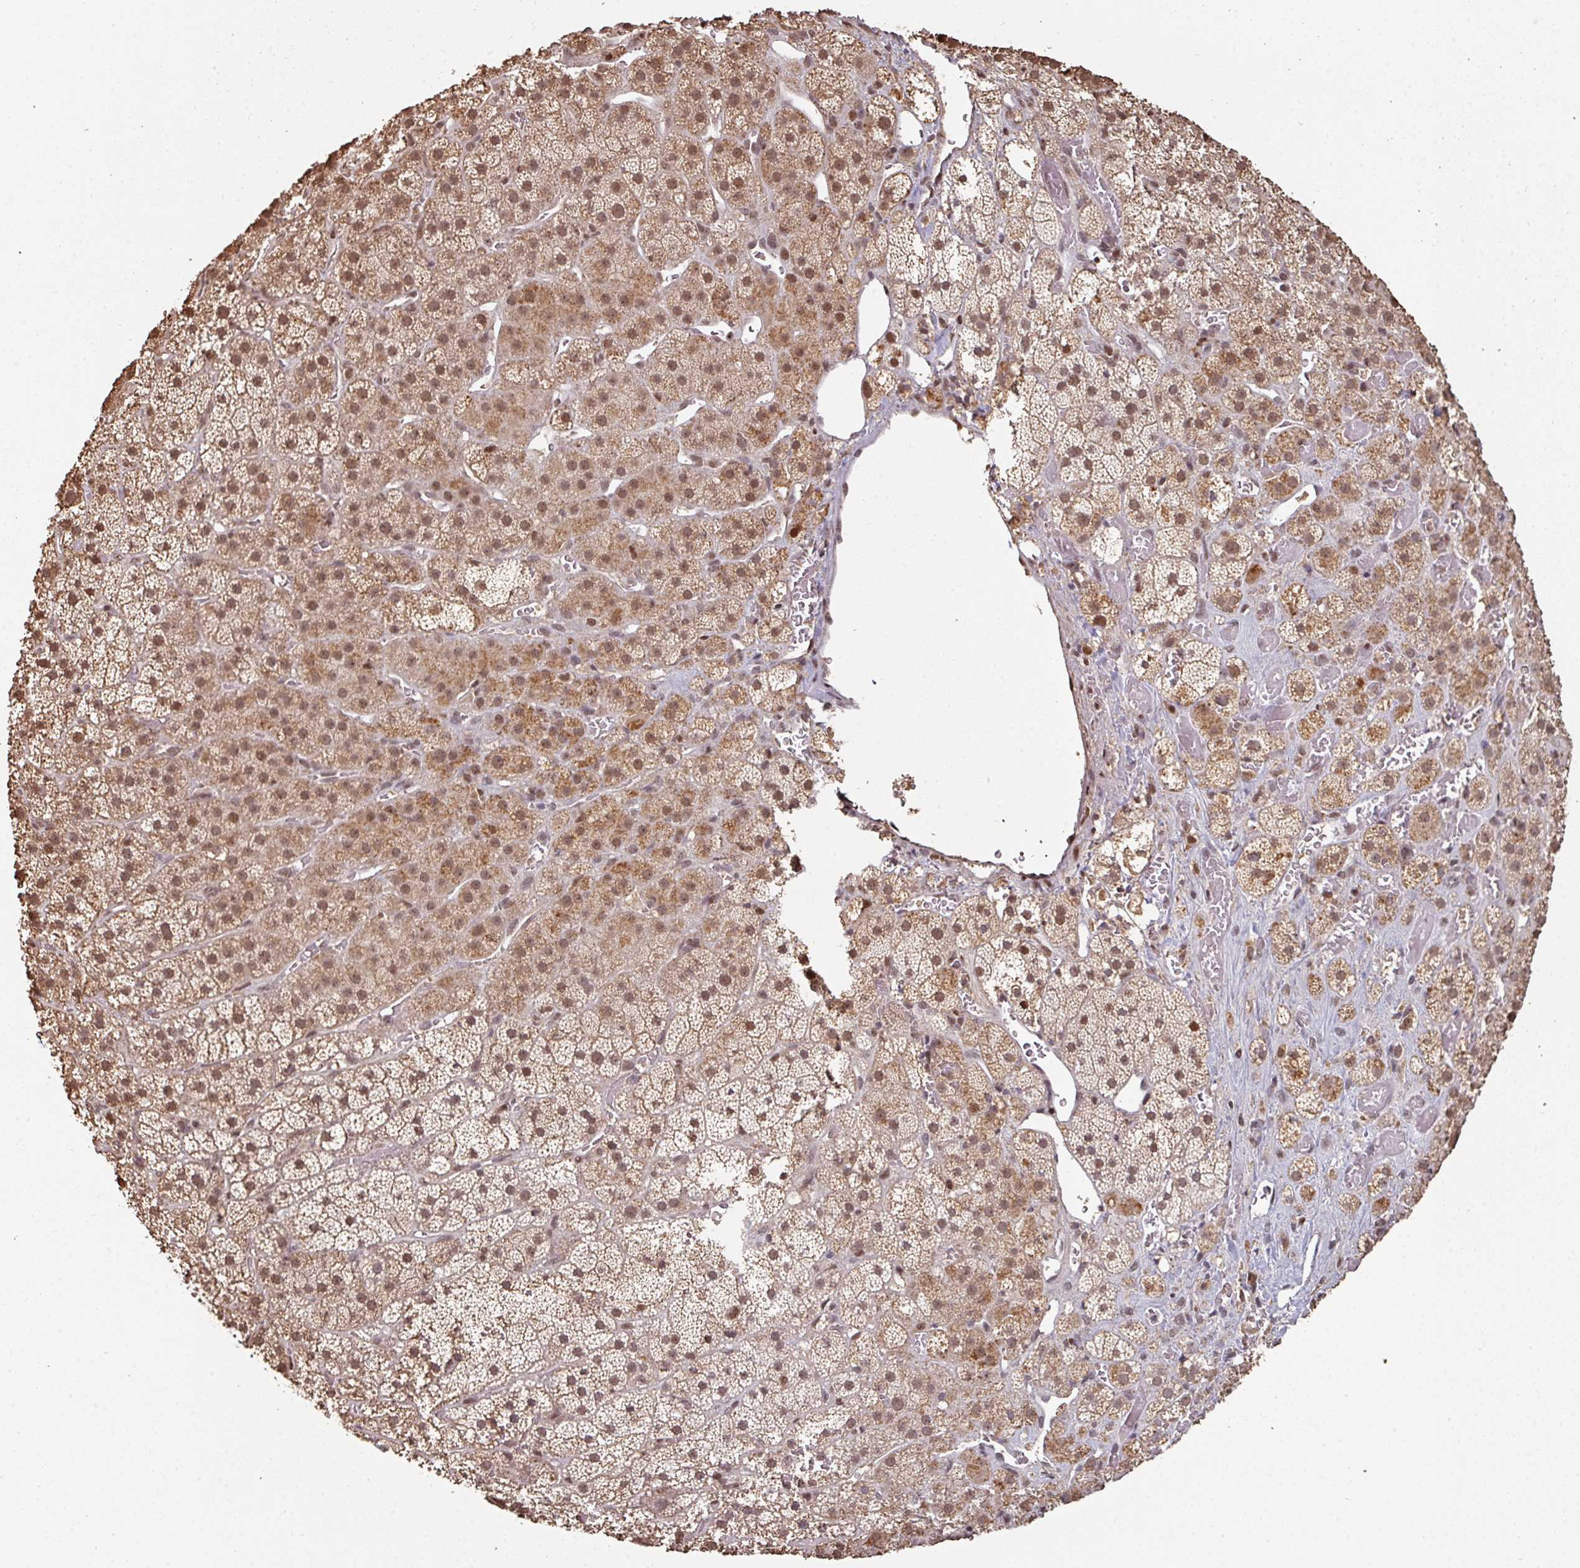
{"staining": {"intensity": "moderate", "quantity": ">75%", "location": "cytoplasmic/membranous,nuclear"}, "tissue": "adrenal gland", "cell_type": "Glandular cells", "image_type": "normal", "snomed": [{"axis": "morphology", "description": "Normal tissue, NOS"}, {"axis": "topography", "description": "Adrenal gland"}], "caption": "The micrograph exhibits staining of benign adrenal gland, revealing moderate cytoplasmic/membranous,nuclear protein staining (brown color) within glandular cells.", "gene": "POLD1", "patient": {"sex": "male", "age": 57}}